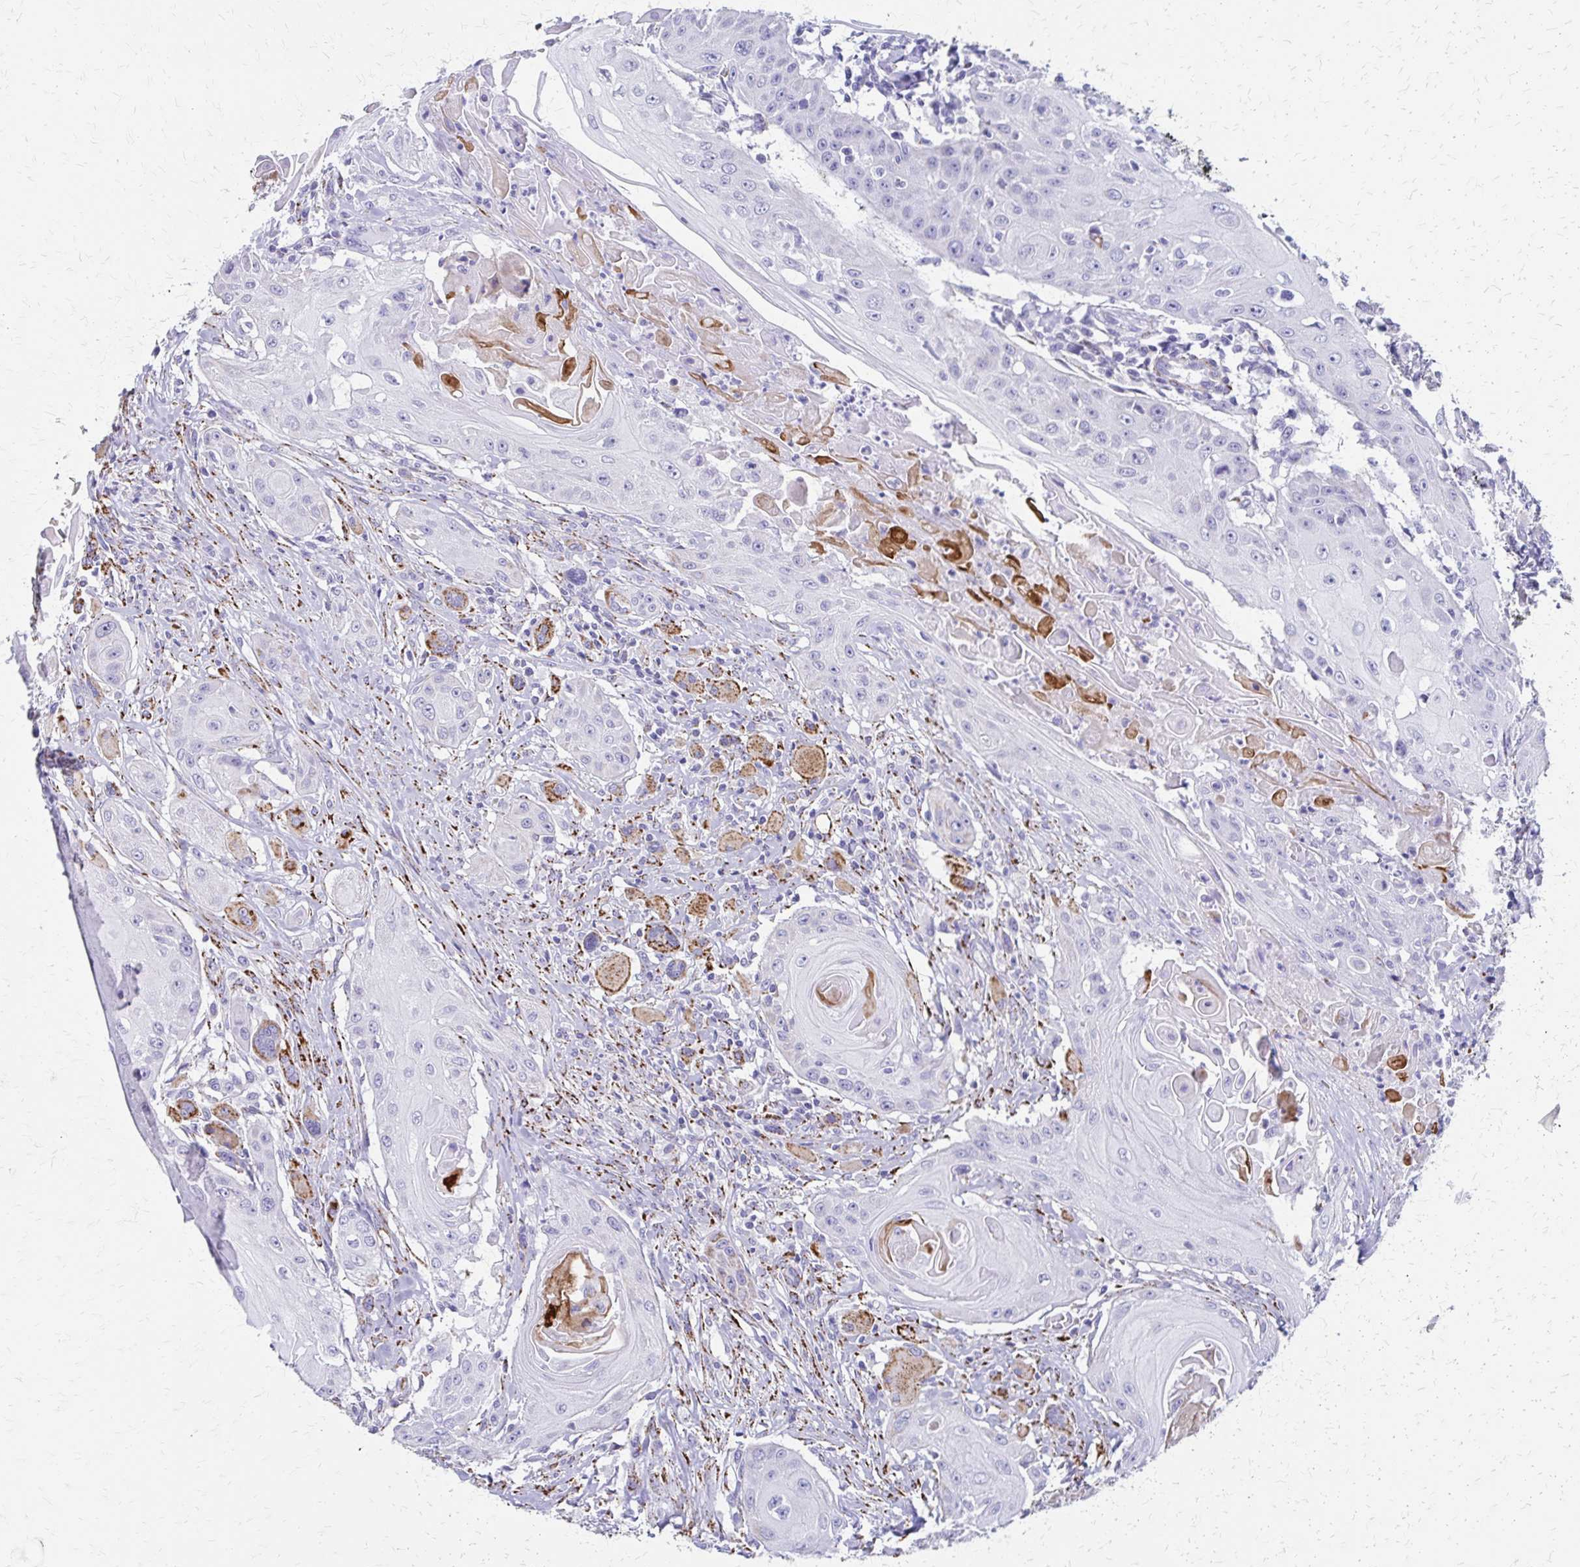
{"staining": {"intensity": "moderate", "quantity": "<25%", "location": "cytoplasmic/membranous"}, "tissue": "head and neck cancer", "cell_type": "Tumor cells", "image_type": "cancer", "snomed": [{"axis": "morphology", "description": "Squamous cell carcinoma, NOS"}, {"axis": "topography", "description": "Oral tissue"}, {"axis": "topography", "description": "Head-Neck"}, {"axis": "topography", "description": "Neck, NOS"}], "caption": "Tumor cells display low levels of moderate cytoplasmic/membranous staining in approximately <25% of cells in human squamous cell carcinoma (head and neck).", "gene": "ZSCAN5B", "patient": {"sex": "female", "age": 55}}